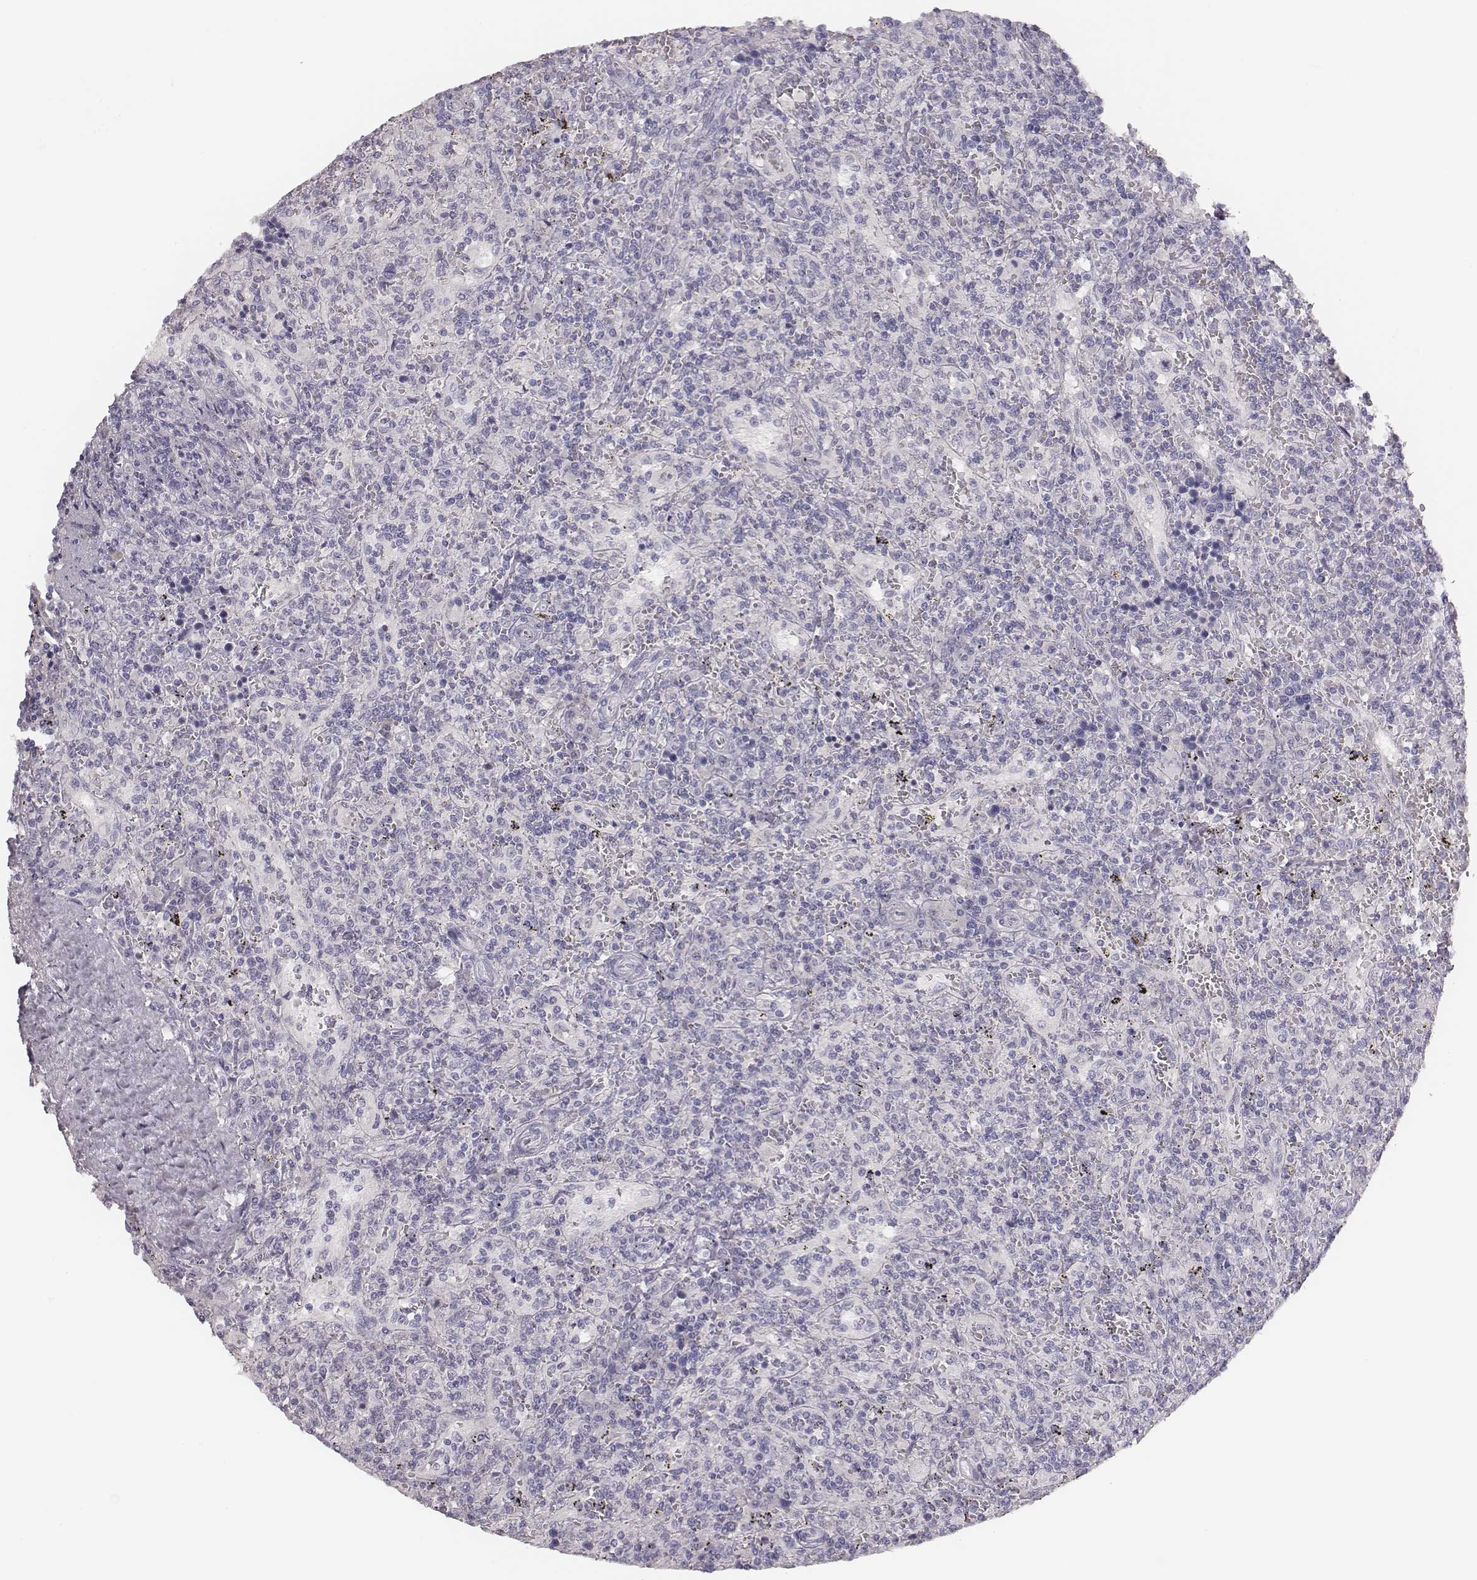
{"staining": {"intensity": "negative", "quantity": "none", "location": "none"}, "tissue": "lymphoma", "cell_type": "Tumor cells", "image_type": "cancer", "snomed": [{"axis": "morphology", "description": "Malignant lymphoma, non-Hodgkin's type, Low grade"}, {"axis": "topography", "description": "Spleen"}], "caption": "Immunohistochemistry (IHC) photomicrograph of neoplastic tissue: malignant lymphoma, non-Hodgkin's type (low-grade) stained with DAB (3,3'-diaminobenzidine) demonstrates no significant protein positivity in tumor cells.", "gene": "MYH6", "patient": {"sex": "male", "age": 62}}